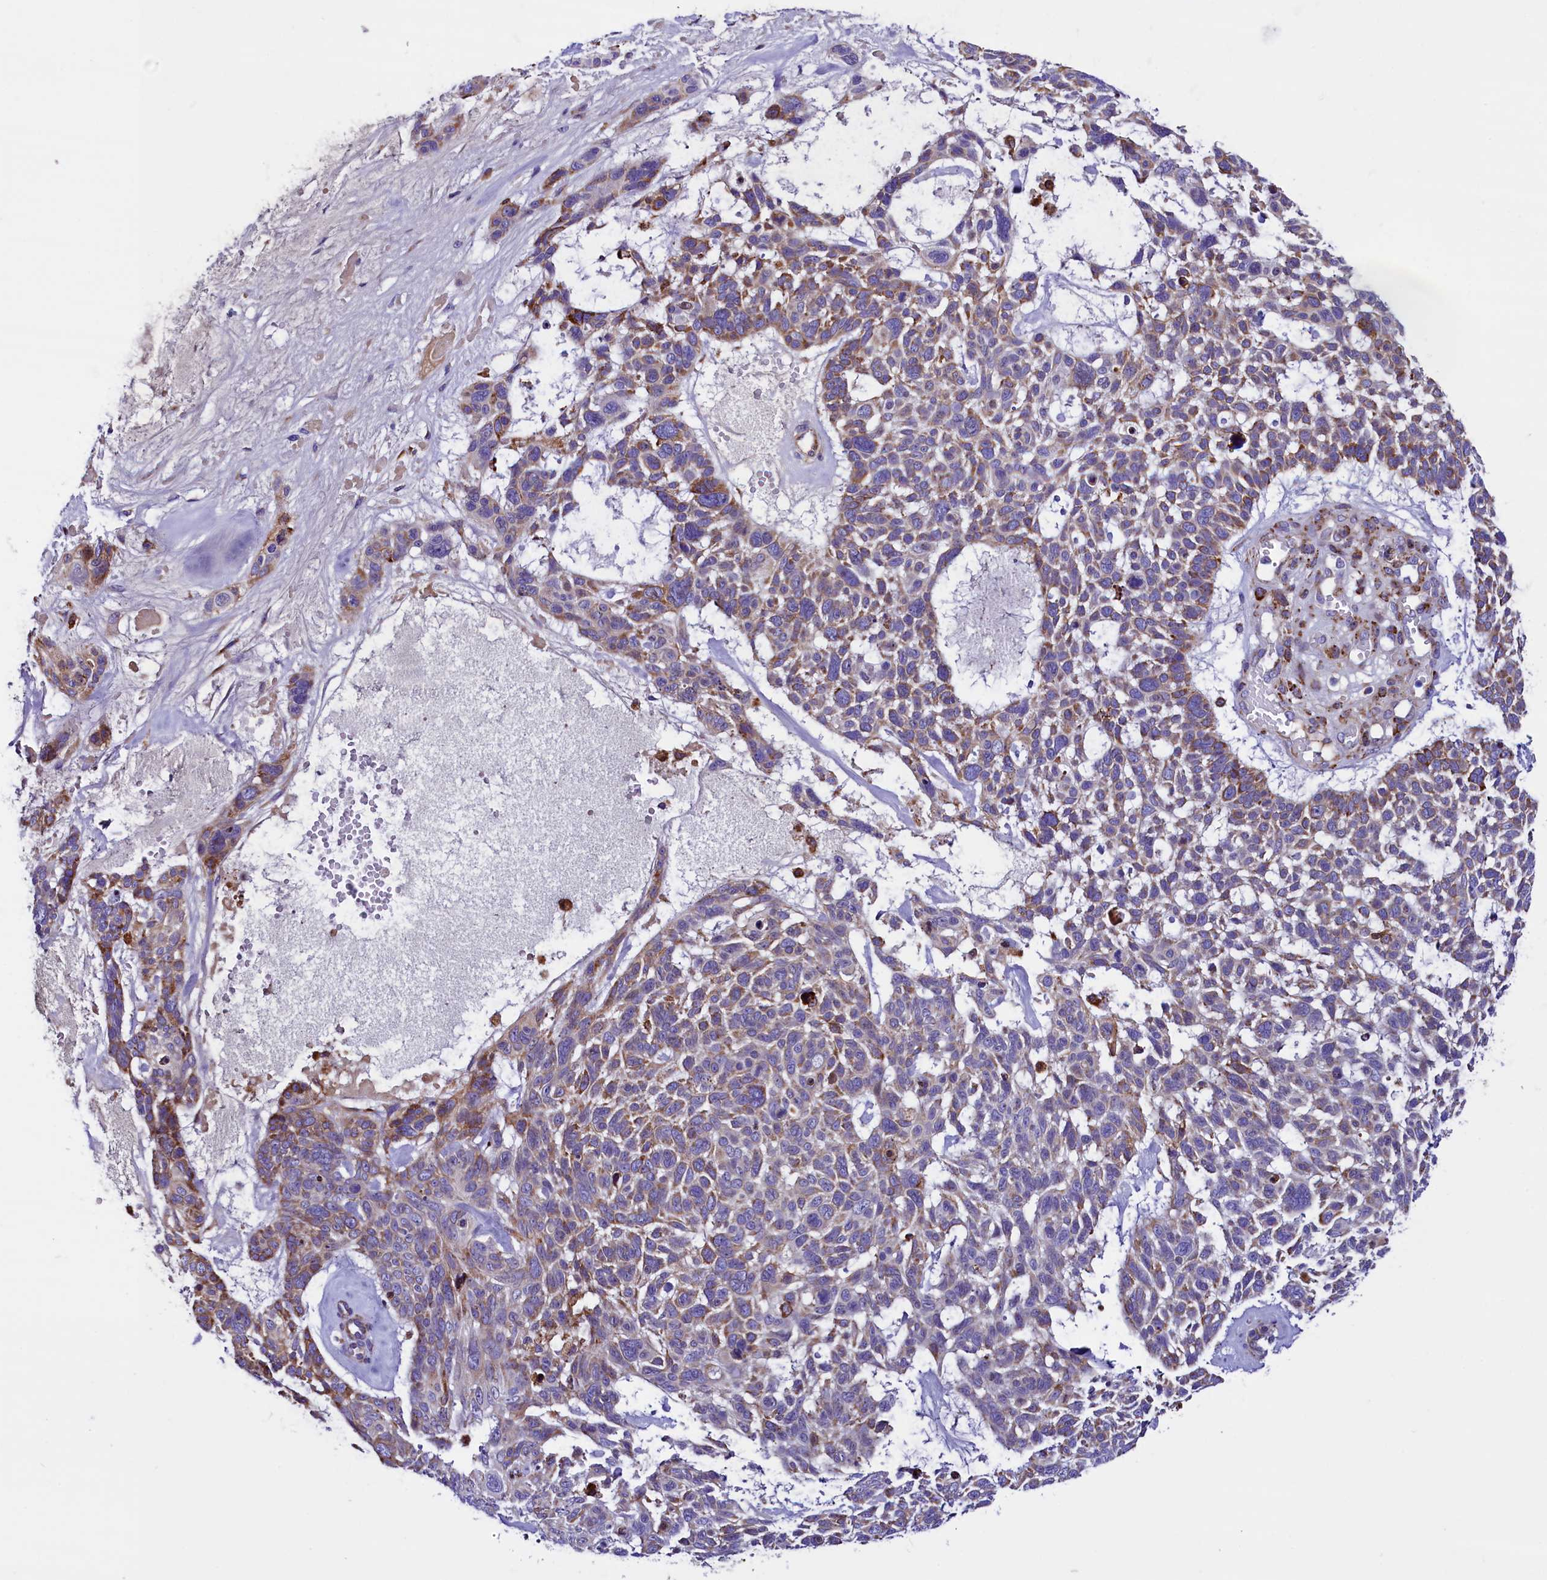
{"staining": {"intensity": "moderate", "quantity": "25%-75%", "location": "cytoplasmic/membranous"}, "tissue": "skin cancer", "cell_type": "Tumor cells", "image_type": "cancer", "snomed": [{"axis": "morphology", "description": "Basal cell carcinoma"}, {"axis": "topography", "description": "Skin"}], "caption": "Skin cancer was stained to show a protein in brown. There is medium levels of moderate cytoplasmic/membranous expression in approximately 25%-75% of tumor cells. (DAB (3,3'-diaminobenzidine) IHC with brightfield microscopy, high magnification).", "gene": "CMTR2", "patient": {"sex": "male", "age": 88}}